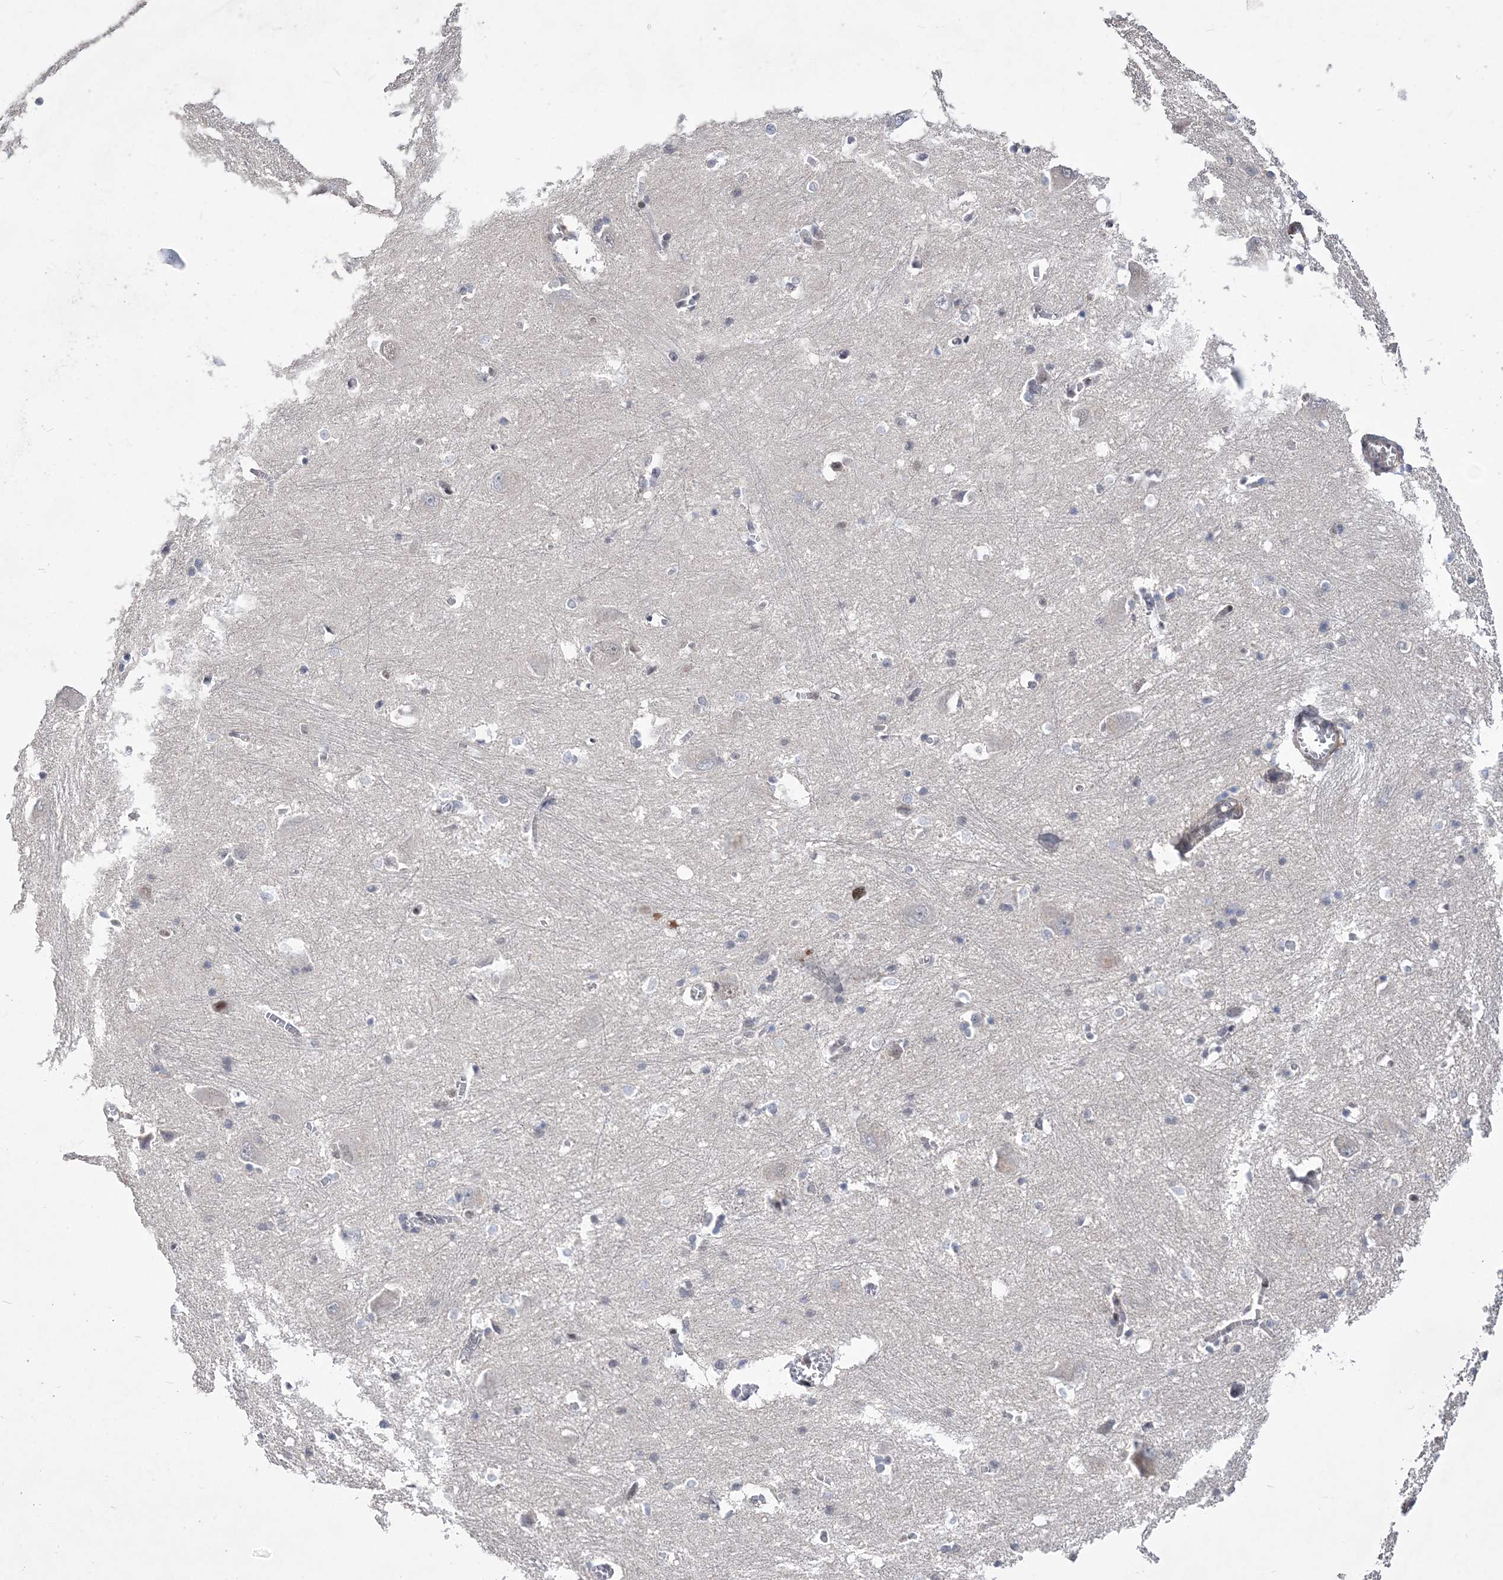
{"staining": {"intensity": "negative", "quantity": "none", "location": "none"}, "tissue": "caudate", "cell_type": "Glial cells", "image_type": "normal", "snomed": [{"axis": "morphology", "description": "Normal tissue, NOS"}, {"axis": "topography", "description": "Lateral ventricle wall"}], "caption": "High power microscopy photomicrograph of an IHC photomicrograph of unremarkable caudate, revealing no significant staining in glial cells.", "gene": "BOD1L1", "patient": {"sex": "male", "age": 37}}